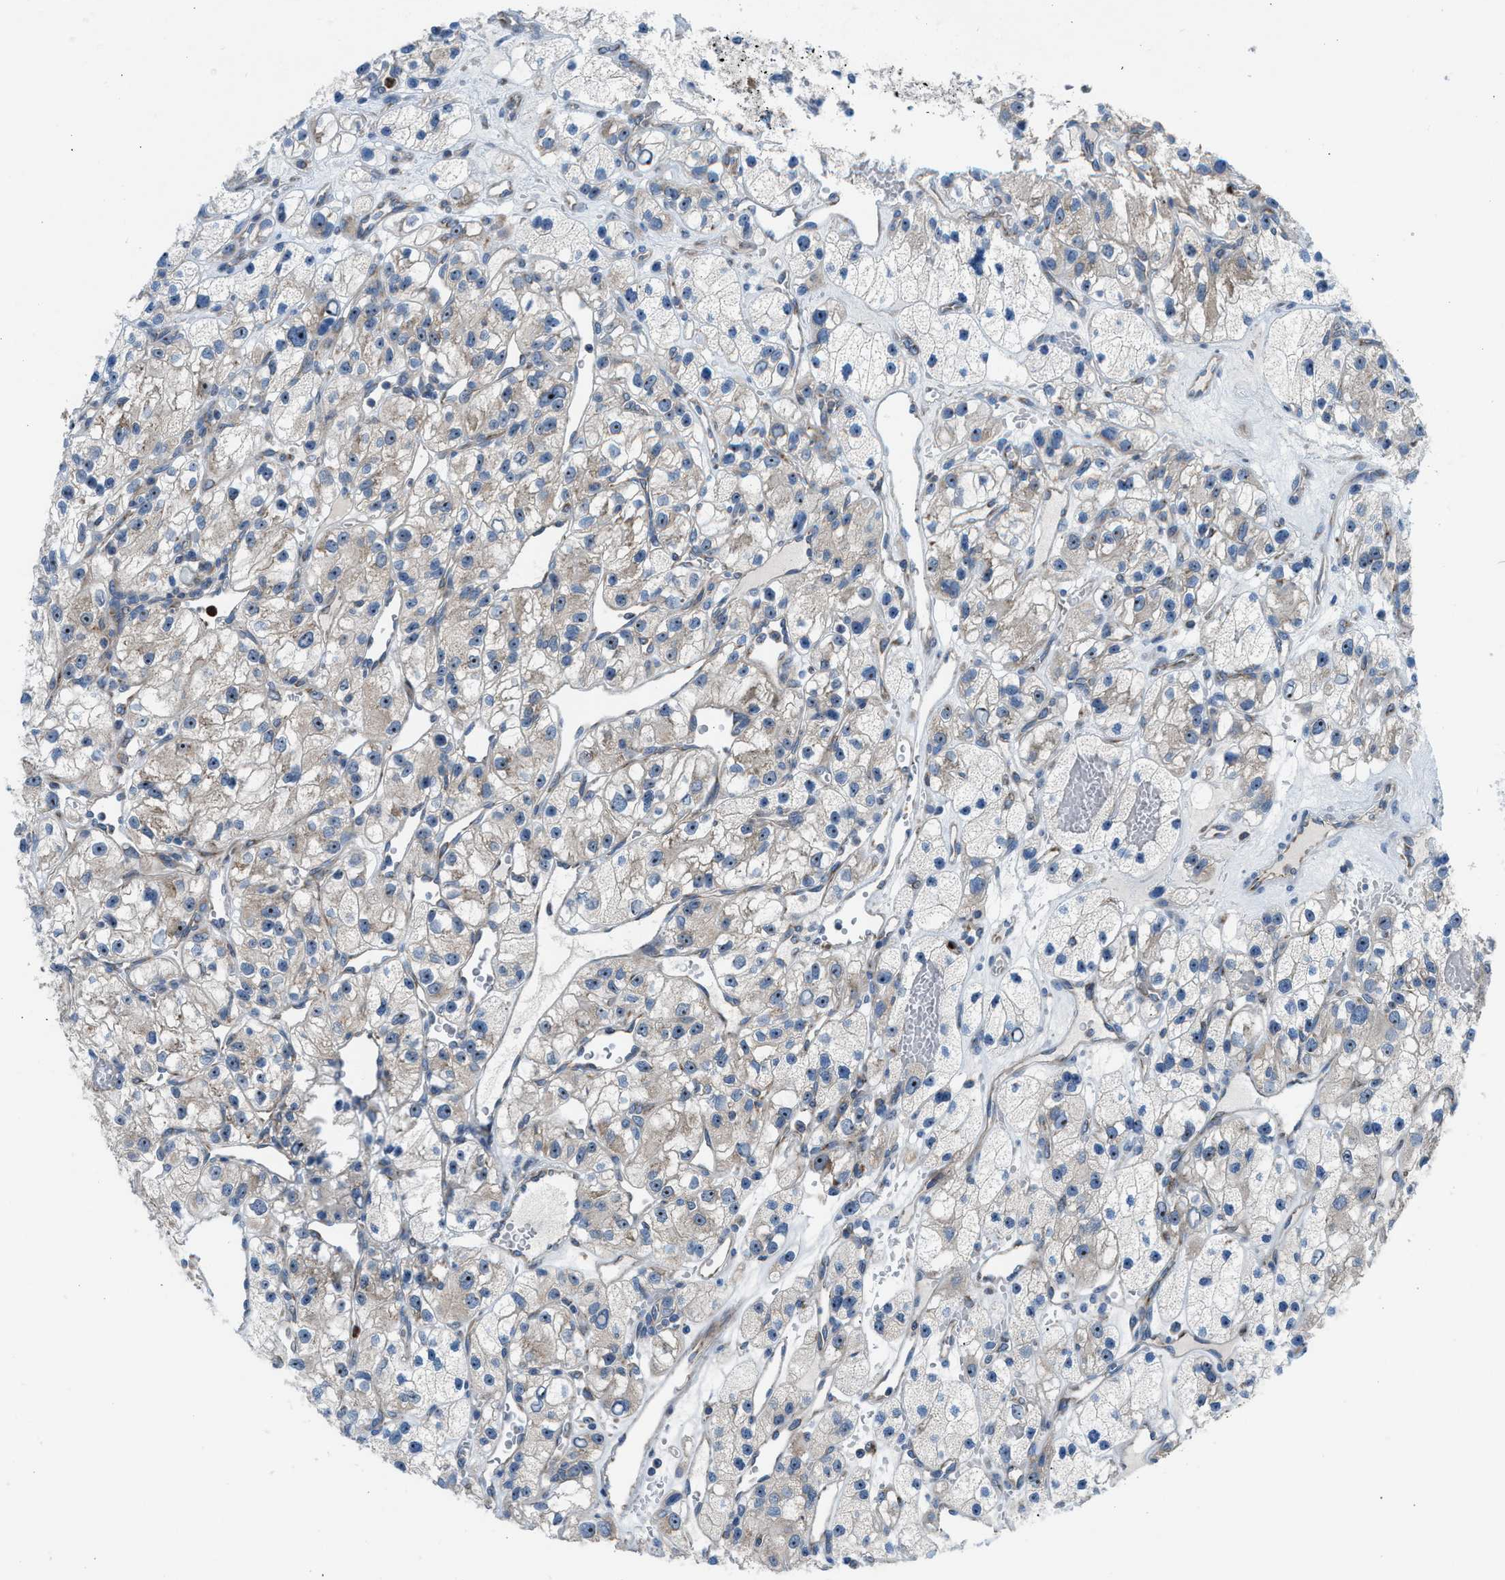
{"staining": {"intensity": "moderate", "quantity": "<25%", "location": "cytoplasmic/membranous,nuclear"}, "tissue": "renal cancer", "cell_type": "Tumor cells", "image_type": "cancer", "snomed": [{"axis": "morphology", "description": "Adenocarcinoma, NOS"}, {"axis": "topography", "description": "Kidney"}], "caption": "Immunohistochemistry staining of adenocarcinoma (renal), which demonstrates low levels of moderate cytoplasmic/membranous and nuclear positivity in approximately <25% of tumor cells indicating moderate cytoplasmic/membranous and nuclear protein positivity. The staining was performed using DAB (brown) for protein detection and nuclei were counterstained in hematoxylin (blue).", "gene": "TPH1", "patient": {"sex": "female", "age": 57}}